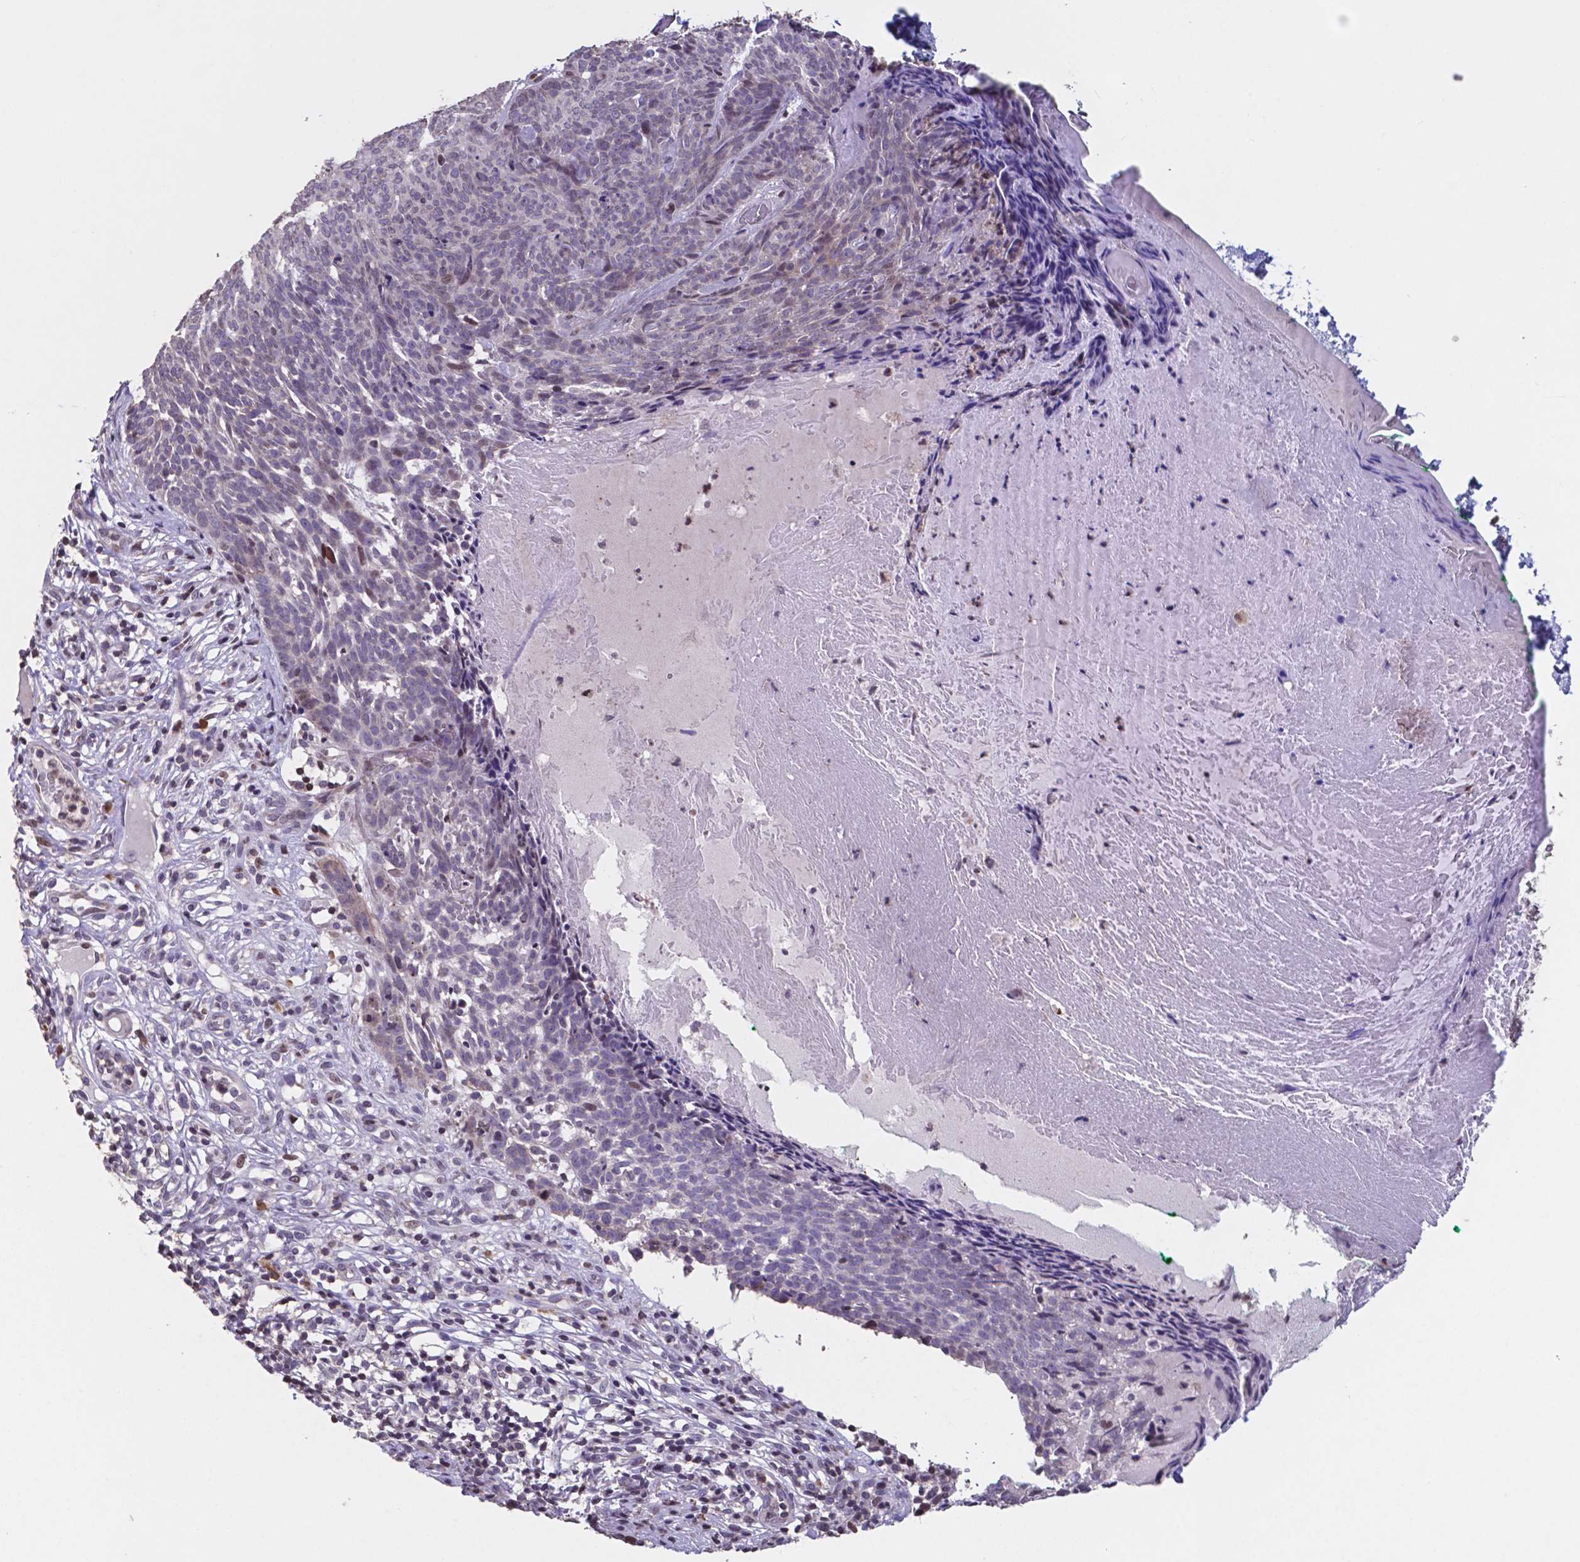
{"staining": {"intensity": "negative", "quantity": "none", "location": "none"}, "tissue": "skin cancer", "cell_type": "Tumor cells", "image_type": "cancer", "snomed": [{"axis": "morphology", "description": "Basal cell carcinoma"}, {"axis": "topography", "description": "Skin"}], "caption": "An immunohistochemistry (IHC) photomicrograph of skin cancer is shown. There is no staining in tumor cells of skin cancer.", "gene": "MLC1", "patient": {"sex": "male", "age": 85}}